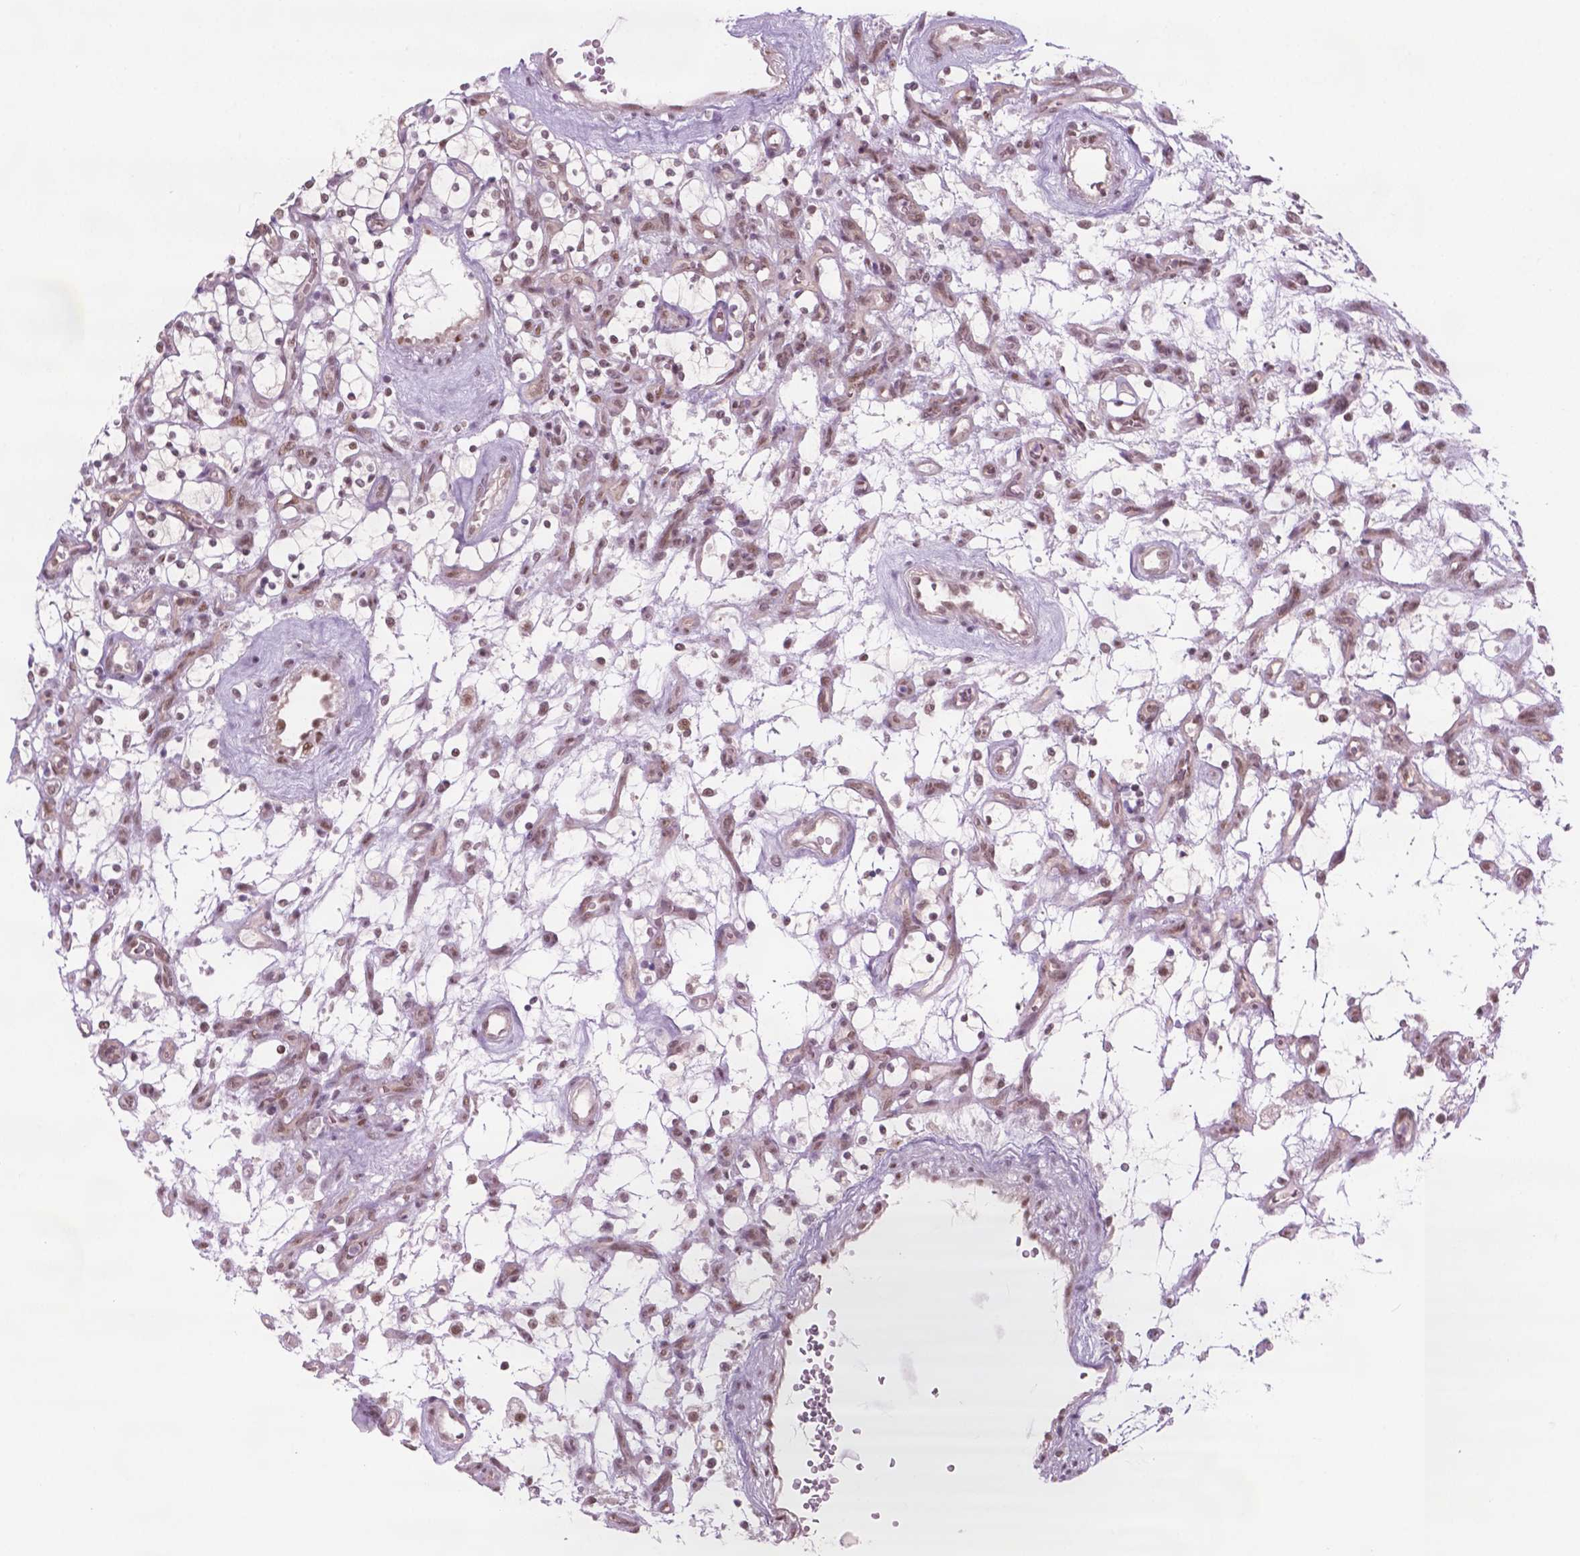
{"staining": {"intensity": "weak", "quantity": ">75%", "location": "nuclear"}, "tissue": "renal cancer", "cell_type": "Tumor cells", "image_type": "cancer", "snomed": [{"axis": "morphology", "description": "Adenocarcinoma, NOS"}, {"axis": "topography", "description": "Kidney"}], "caption": "Renal cancer (adenocarcinoma) stained for a protein shows weak nuclear positivity in tumor cells. The staining is performed using DAB (3,3'-diaminobenzidine) brown chromogen to label protein expression. The nuclei are counter-stained blue using hematoxylin.", "gene": "PHAX", "patient": {"sex": "female", "age": 69}}